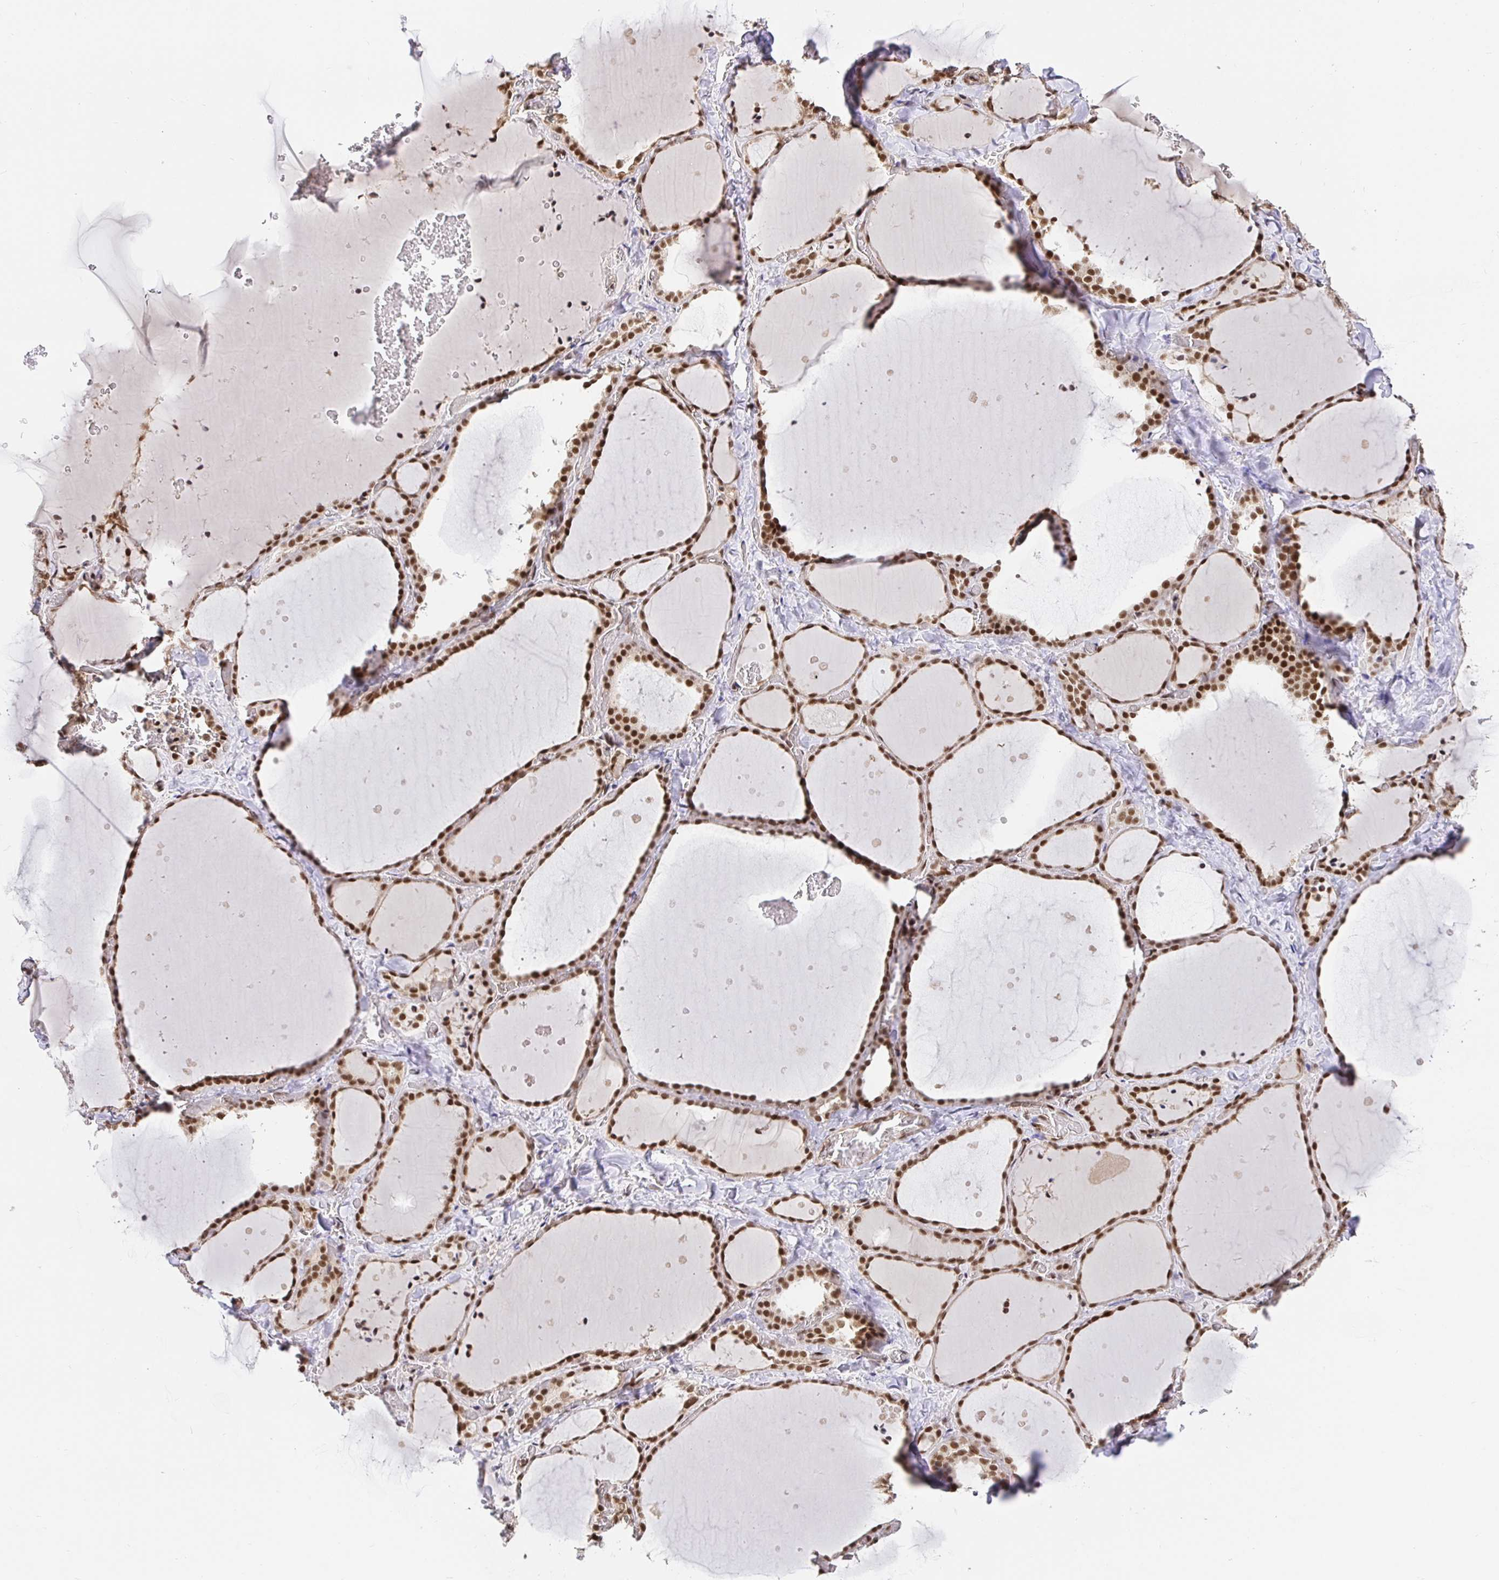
{"staining": {"intensity": "strong", "quantity": ">75%", "location": "nuclear"}, "tissue": "thyroid gland", "cell_type": "Glandular cells", "image_type": "normal", "snomed": [{"axis": "morphology", "description": "Normal tissue, NOS"}, {"axis": "topography", "description": "Thyroid gland"}], "caption": "This micrograph reveals IHC staining of normal thyroid gland, with high strong nuclear staining in about >75% of glandular cells.", "gene": "USF1", "patient": {"sex": "female", "age": 36}}